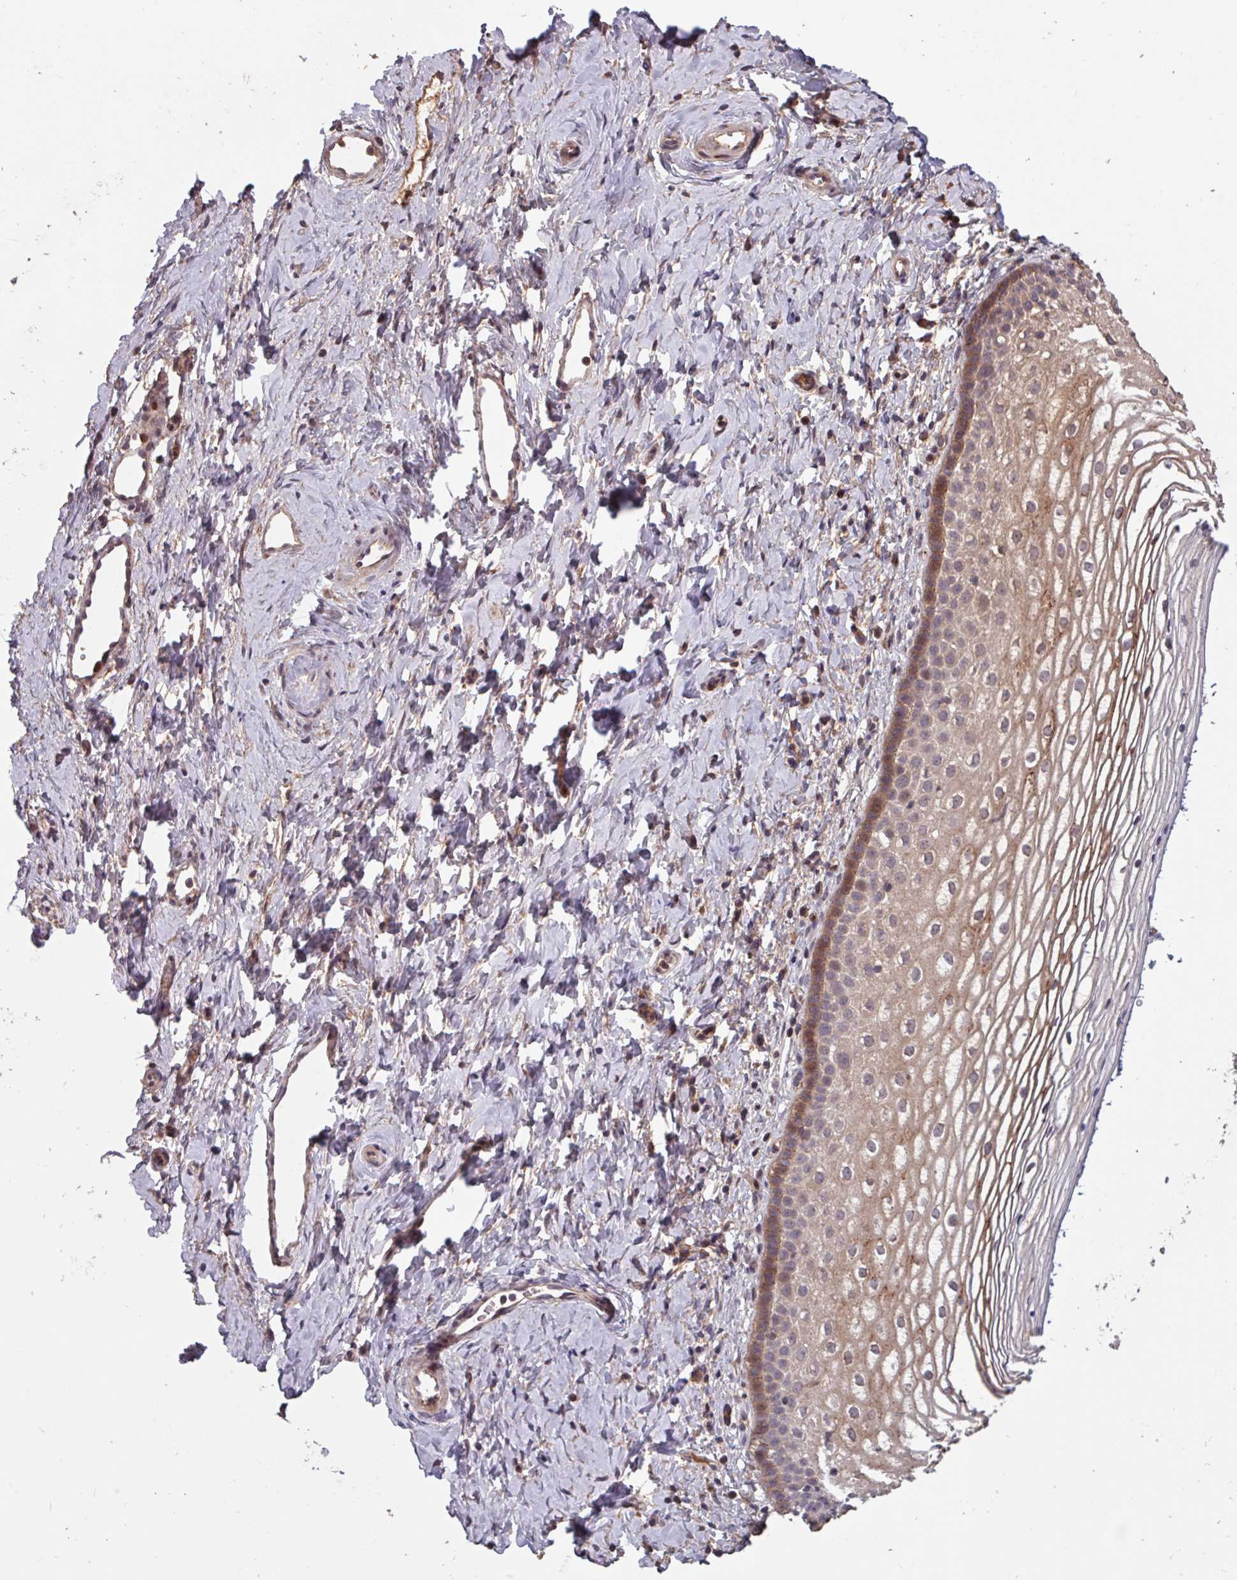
{"staining": {"intensity": "strong", "quantity": "25%-75%", "location": "cytoplasmic/membranous,nuclear"}, "tissue": "vagina", "cell_type": "Squamous epithelial cells", "image_type": "normal", "snomed": [{"axis": "morphology", "description": "Normal tissue, NOS"}, {"axis": "topography", "description": "Vagina"}], "caption": "Squamous epithelial cells reveal high levels of strong cytoplasmic/membranous,nuclear staining in approximately 25%-75% of cells in normal human vagina.", "gene": "TMEM88", "patient": {"sex": "female", "age": 56}}